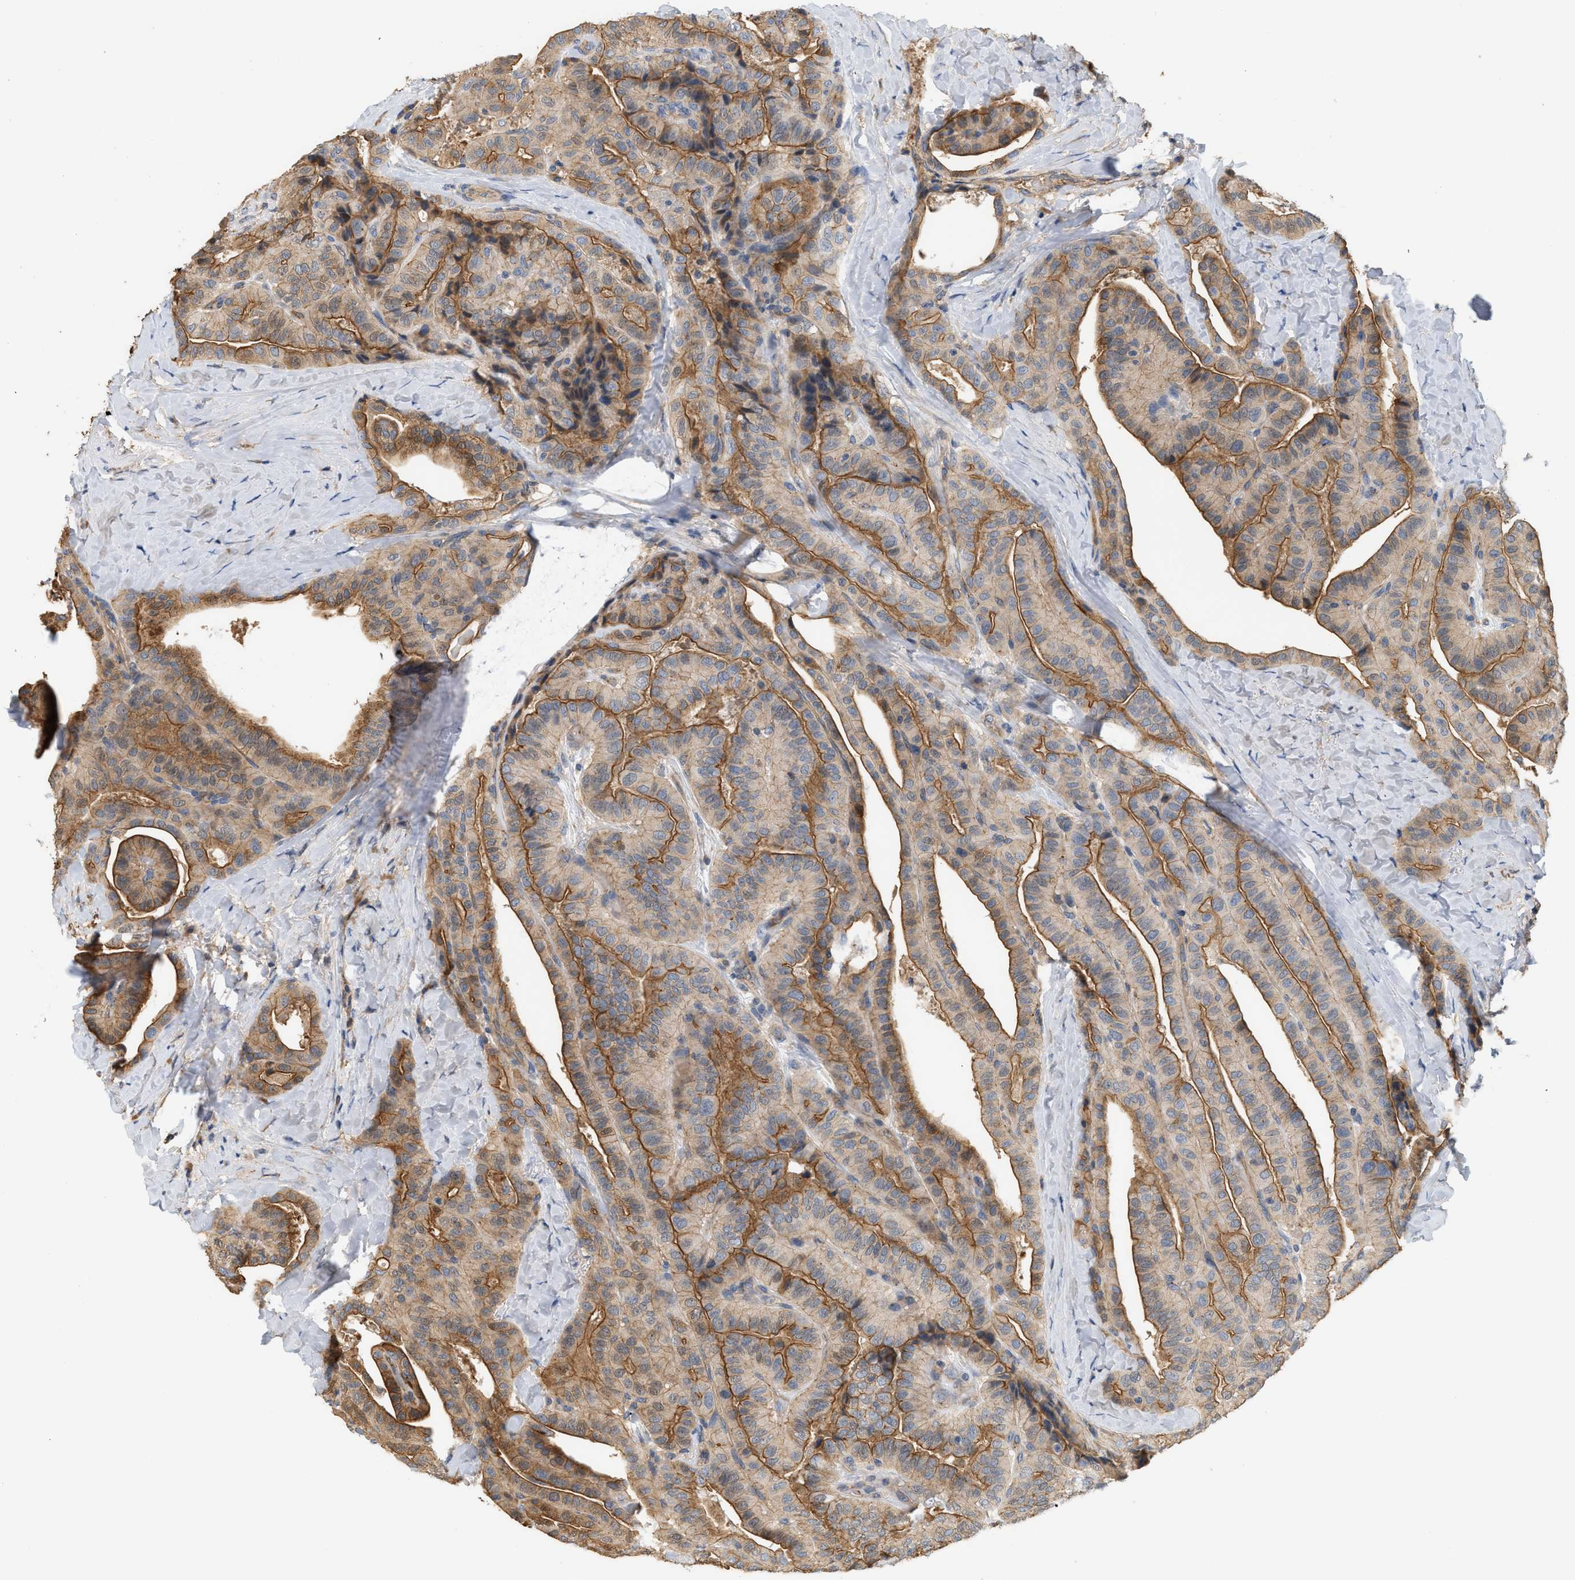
{"staining": {"intensity": "moderate", "quantity": ">75%", "location": "cytoplasmic/membranous"}, "tissue": "thyroid cancer", "cell_type": "Tumor cells", "image_type": "cancer", "snomed": [{"axis": "morphology", "description": "Papillary adenocarcinoma, NOS"}, {"axis": "topography", "description": "Thyroid gland"}], "caption": "Immunohistochemical staining of thyroid cancer displays medium levels of moderate cytoplasmic/membranous protein staining in approximately >75% of tumor cells.", "gene": "CTXN1", "patient": {"sex": "male", "age": 77}}